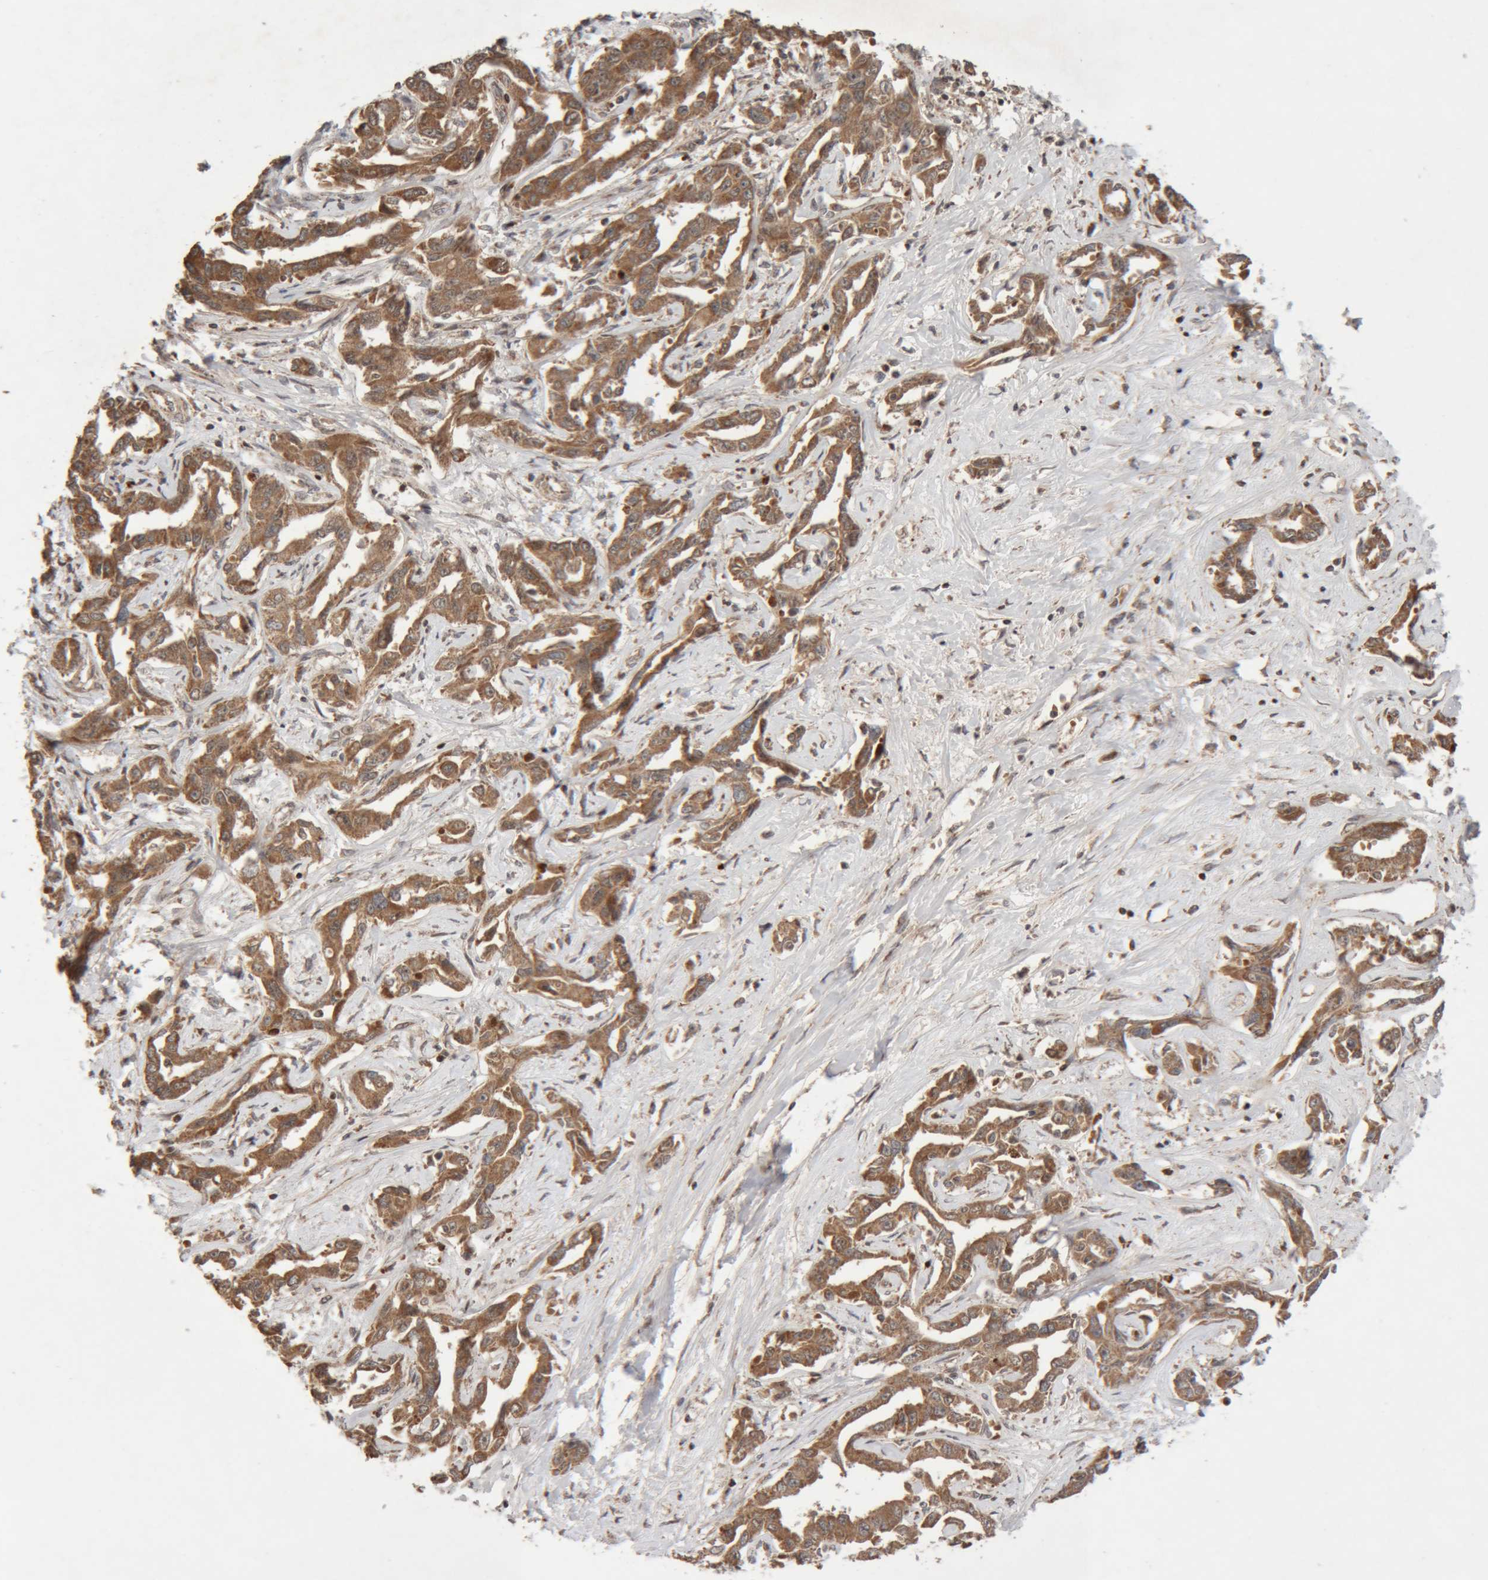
{"staining": {"intensity": "moderate", "quantity": ">75%", "location": "cytoplasmic/membranous"}, "tissue": "liver cancer", "cell_type": "Tumor cells", "image_type": "cancer", "snomed": [{"axis": "morphology", "description": "Cholangiocarcinoma"}, {"axis": "topography", "description": "Liver"}], "caption": "Liver cancer stained for a protein (brown) shows moderate cytoplasmic/membranous positive positivity in approximately >75% of tumor cells.", "gene": "KIF21B", "patient": {"sex": "male", "age": 59}}